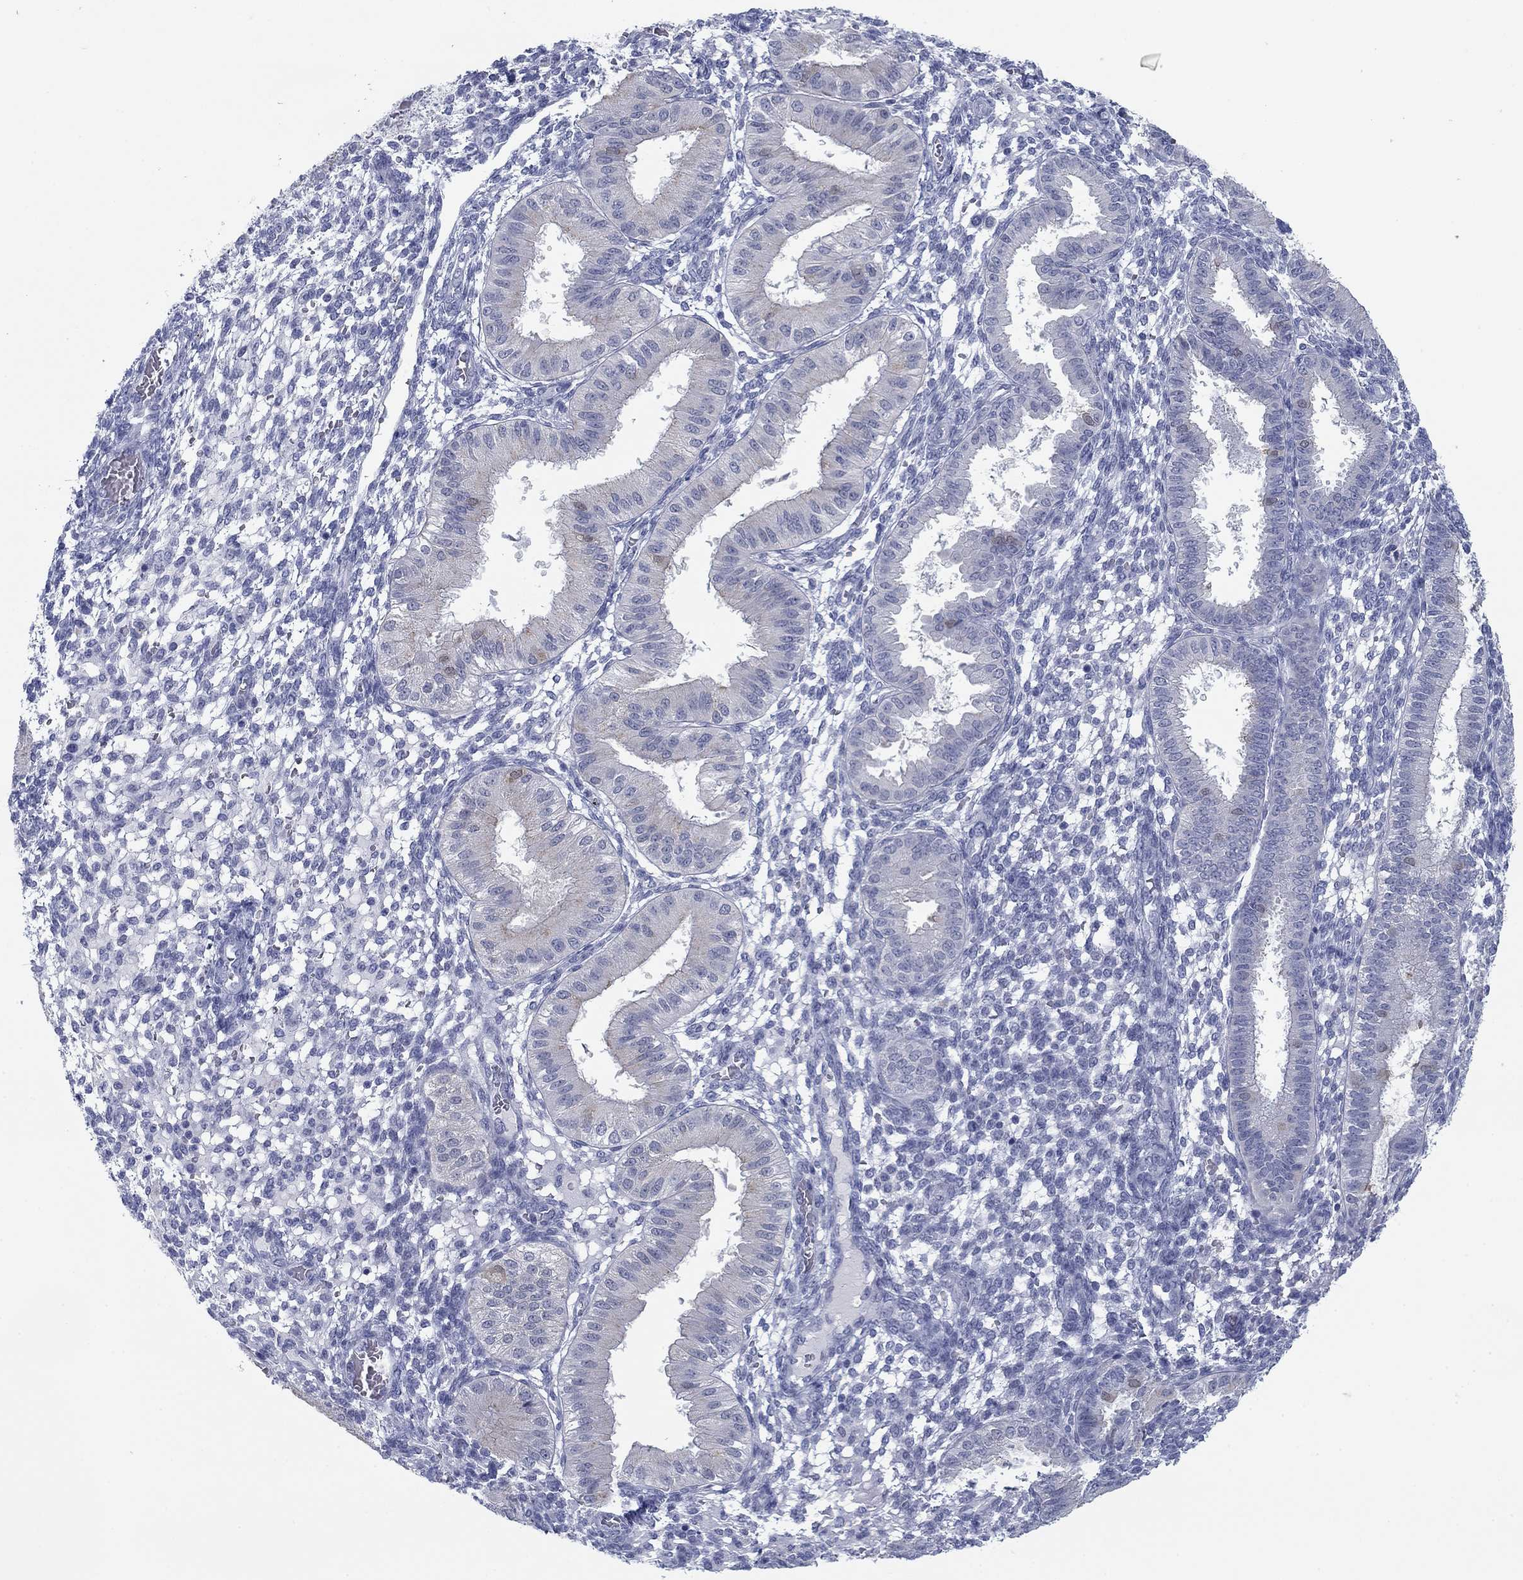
{"staining": {"intensity": "negative", "quantity": "none", "location": "none"}, "tissue": "endometrium", "cell_type": "Cells in endometrial stroma", "image_type": "normal", "snomed": [{"axis": "morphology", "description": "Normal tissue, NOS"}, {"axis": "topography", "description": "Endometrium"}], "caption": "Immunohistochemistry micrograph of benign endometrium stained for a protein (brown), which displays no positivity in cells in endometrial stroma. Nuclei are stained in blue.", "gene": "DNAL1", "patient": {"sex": "female", "age": 43}}